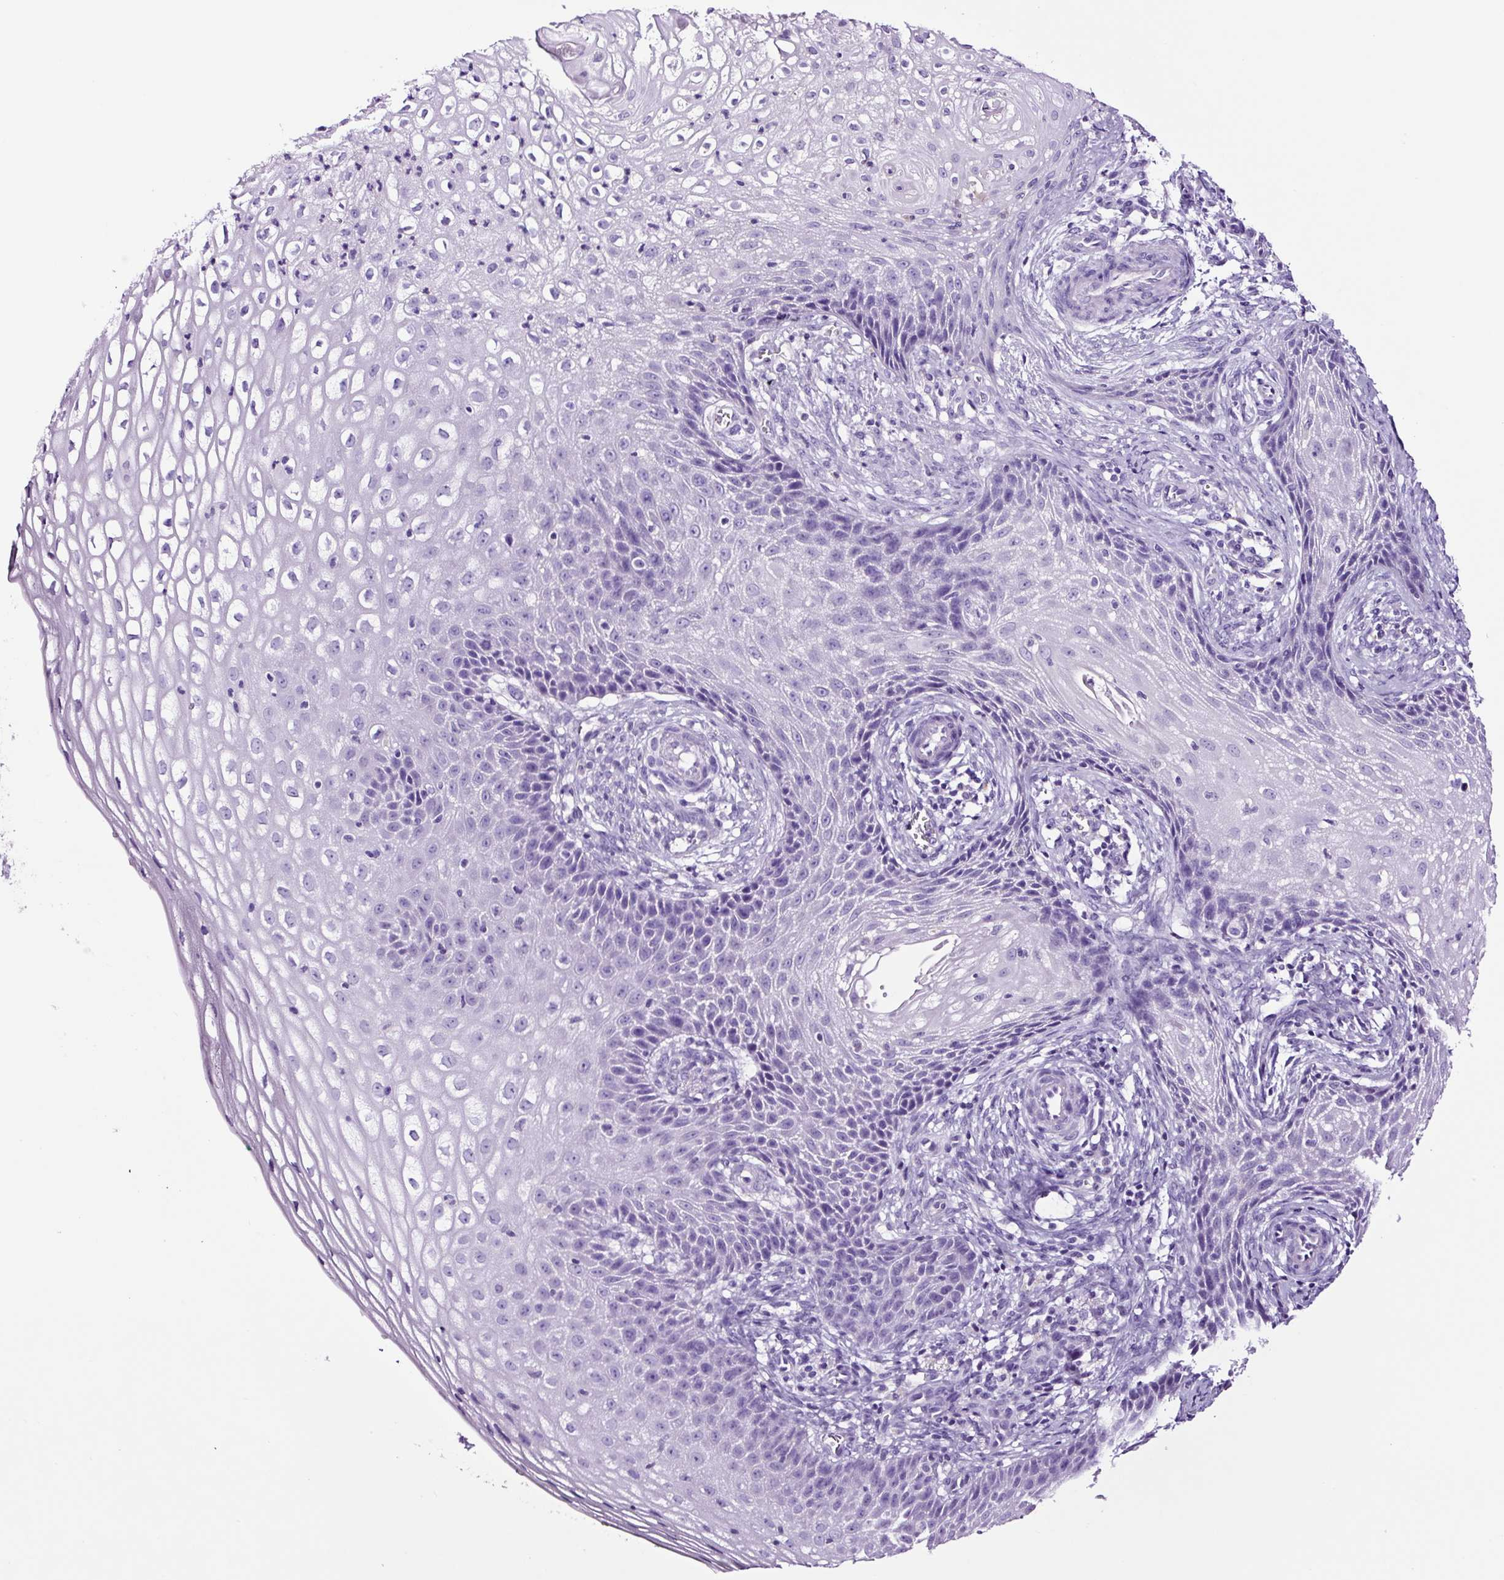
{"staining": {"intensity": "negative", "quantity": "none", "location": "none"}, "tissue": "cervical cancer", "cell_type": "Tumor cells", "image_type": "cancer", "snomed": [{"axis": "morphology", "description": "Squamous cell carcinoma, NOS"}, {"axis": "topography", "description": "Cervix"}], "caption": "Tumor cells show no significant protein staining in cervical cancer. (Immunohistochemistry, brightfield microscopy, high magnification).", "gene": "FBXL7", "patient": {"sex": "female", "age": 30}}